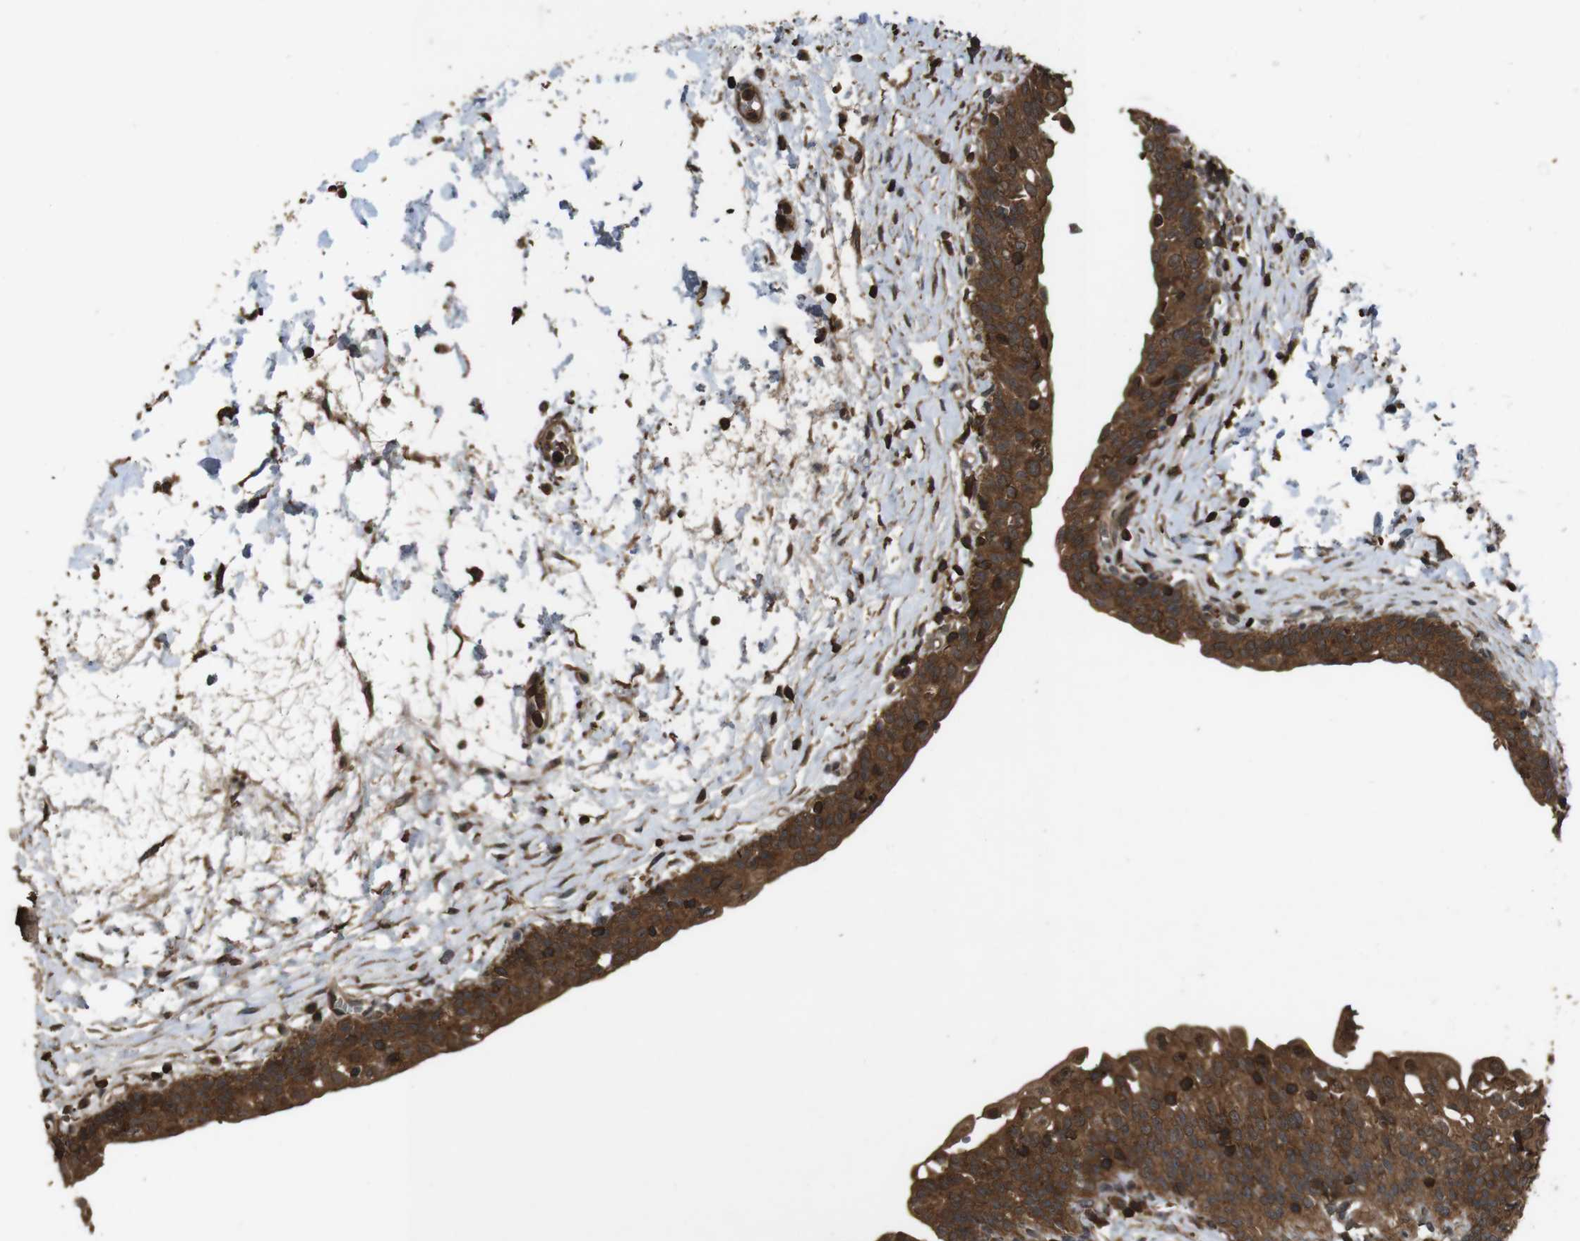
{"staining": {"intensity": "strong", "quantity": ">75%", "location": "cytoplasmic/membranous"}, "tissue": "urinary bladder", "cell_type": "Urothelial cells", "image_type": "normal", "snomed": [{"axis": "morphology", "description": "Normal tissue, NOS"}, {"axis": "topography", "description": "Urinary bladder"}], "caption": "Strong cytoplasmic/membranous staining for a protein is present in about >75% of urothelial cells of benign urinary bladder using immunohistochemistry.", "gene": "BAG4", "patient": {"sex": "male", "age": 55}}